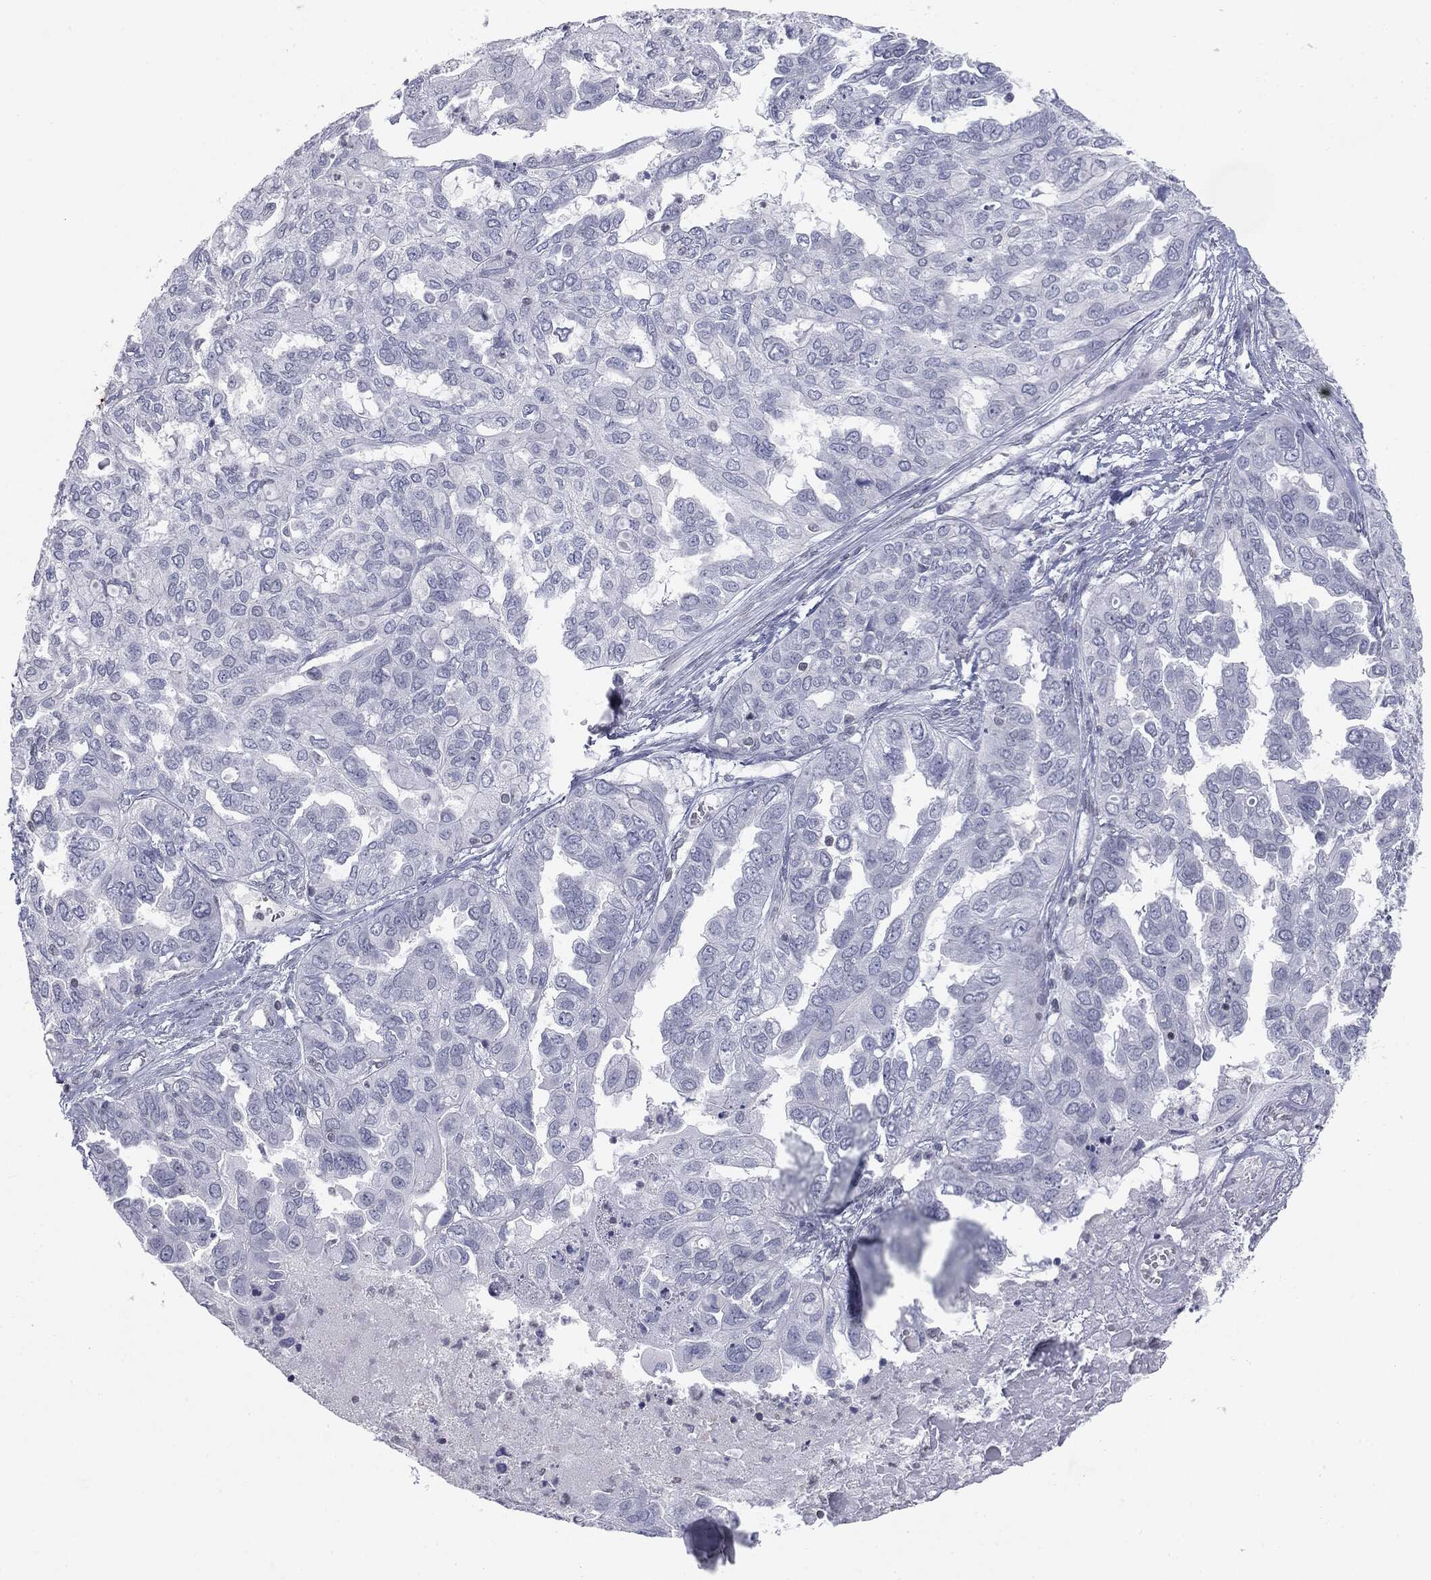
{"staining": {"intensity": "negative", "quantity": "none", "location": "none"}, "tissue": "ovarian cancer", "cell_type": "Tumor cells", "image_type": "cancer", "snomed": [{"axis": "morphology", "description": "Cystadenocarcinoma, serous, NOS"}, {"axis": "topography", "description": "Ovary"}], "caption": "Human ovarian cancer (serous cystadenocarcinoma) stained for a protein using immunohistochemistry (IHC) demonstrates no expression in tumor cells.", "gene": "ALDOB", "patient": {"sex": "female", "age": 53}}